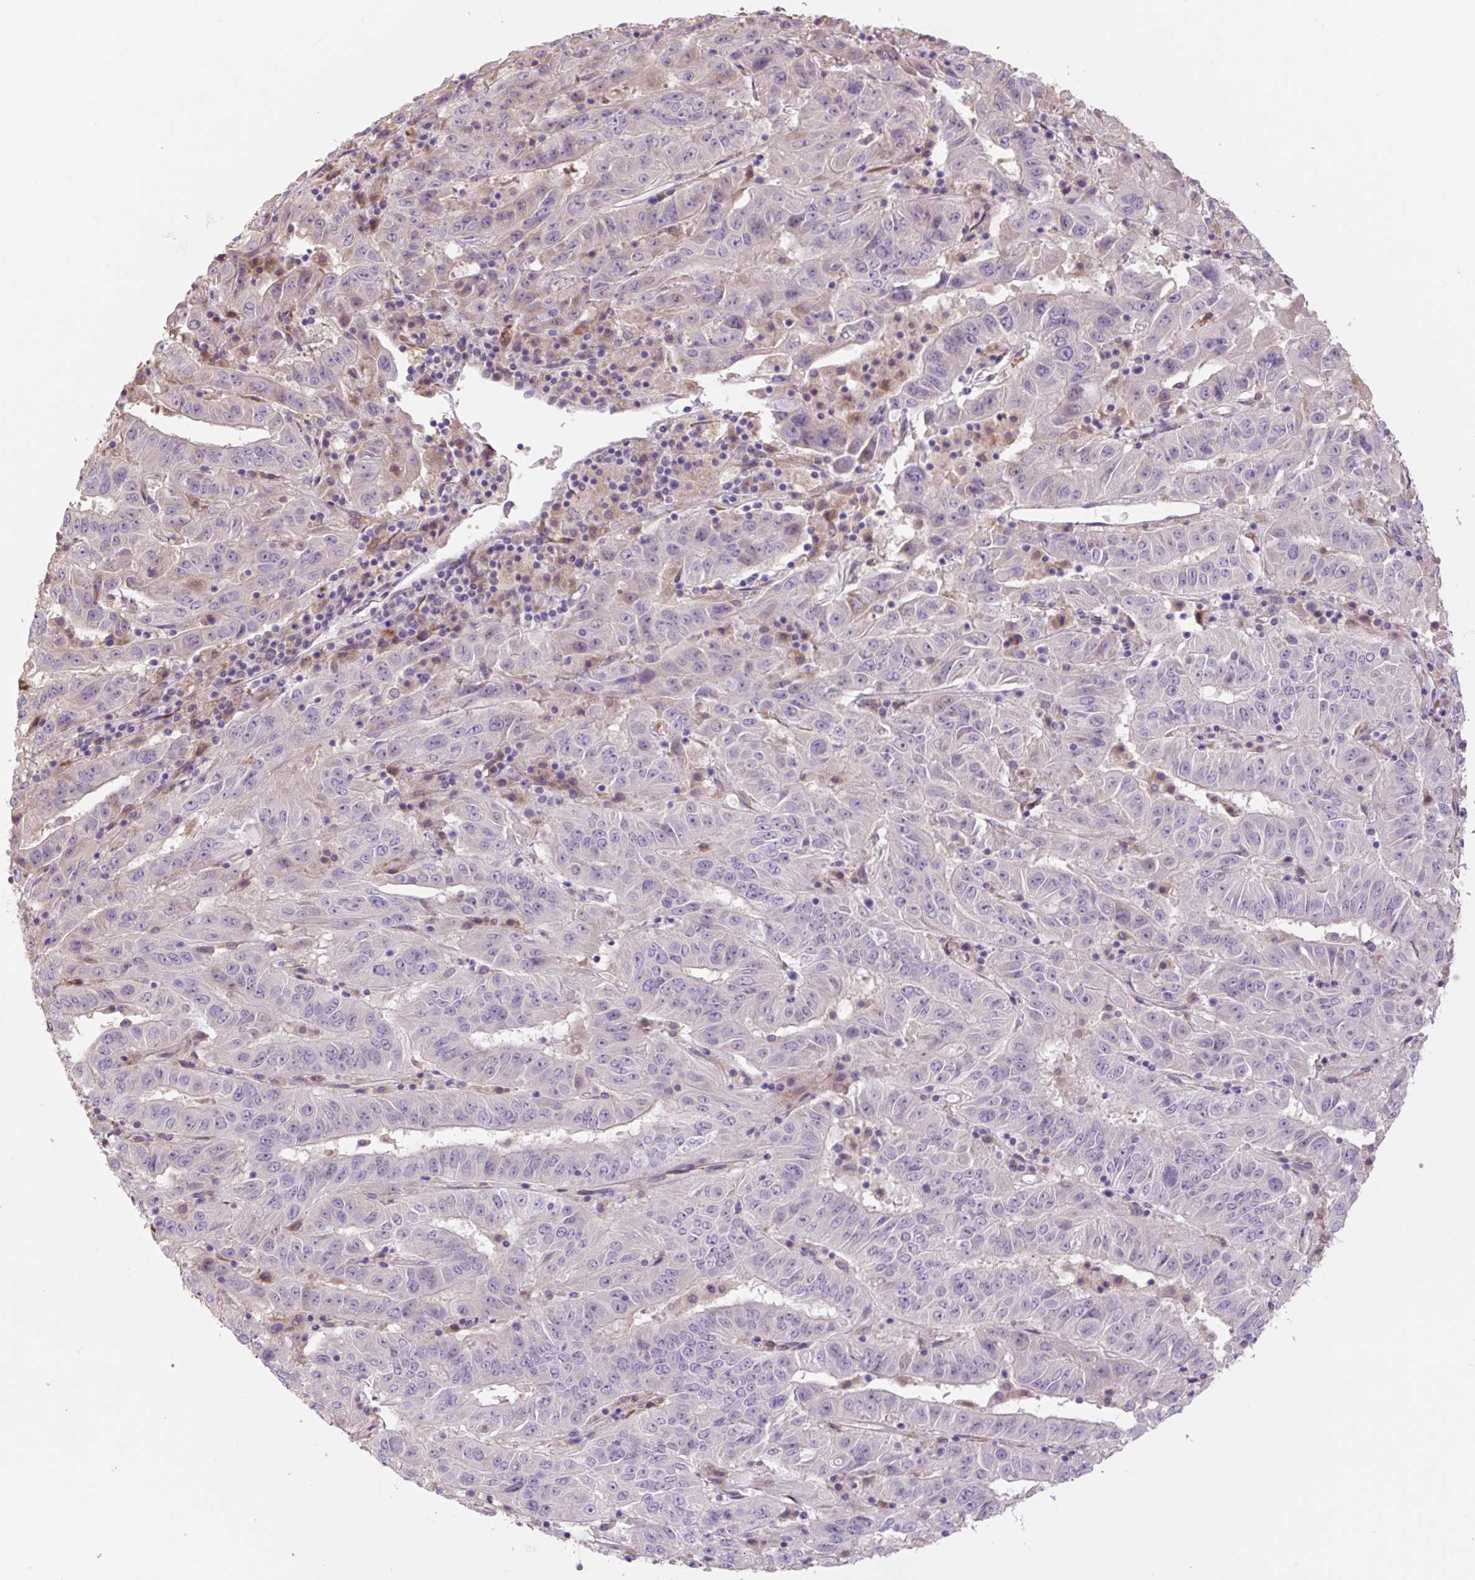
{"staining": {"intensity": "negative", "quantity": "none", "location": "none"}, "tissue": "pancreatic cancer", "cell_type": "Tumor cells", "image_type": "cancer", "snomed": [{"axis": "morphology", "description": "Adenocarcinoma, NOS"}, {"axis": "topography", "description": "Pancreas"}], "caption": "This is an immunohistochemistry photomicrograph of human pancreatic cancer (adenocarcinoma). There is no expression in tumor cells.", "gene": "PLA2G4A", "patient": {"sex": "male", "age": 63}}